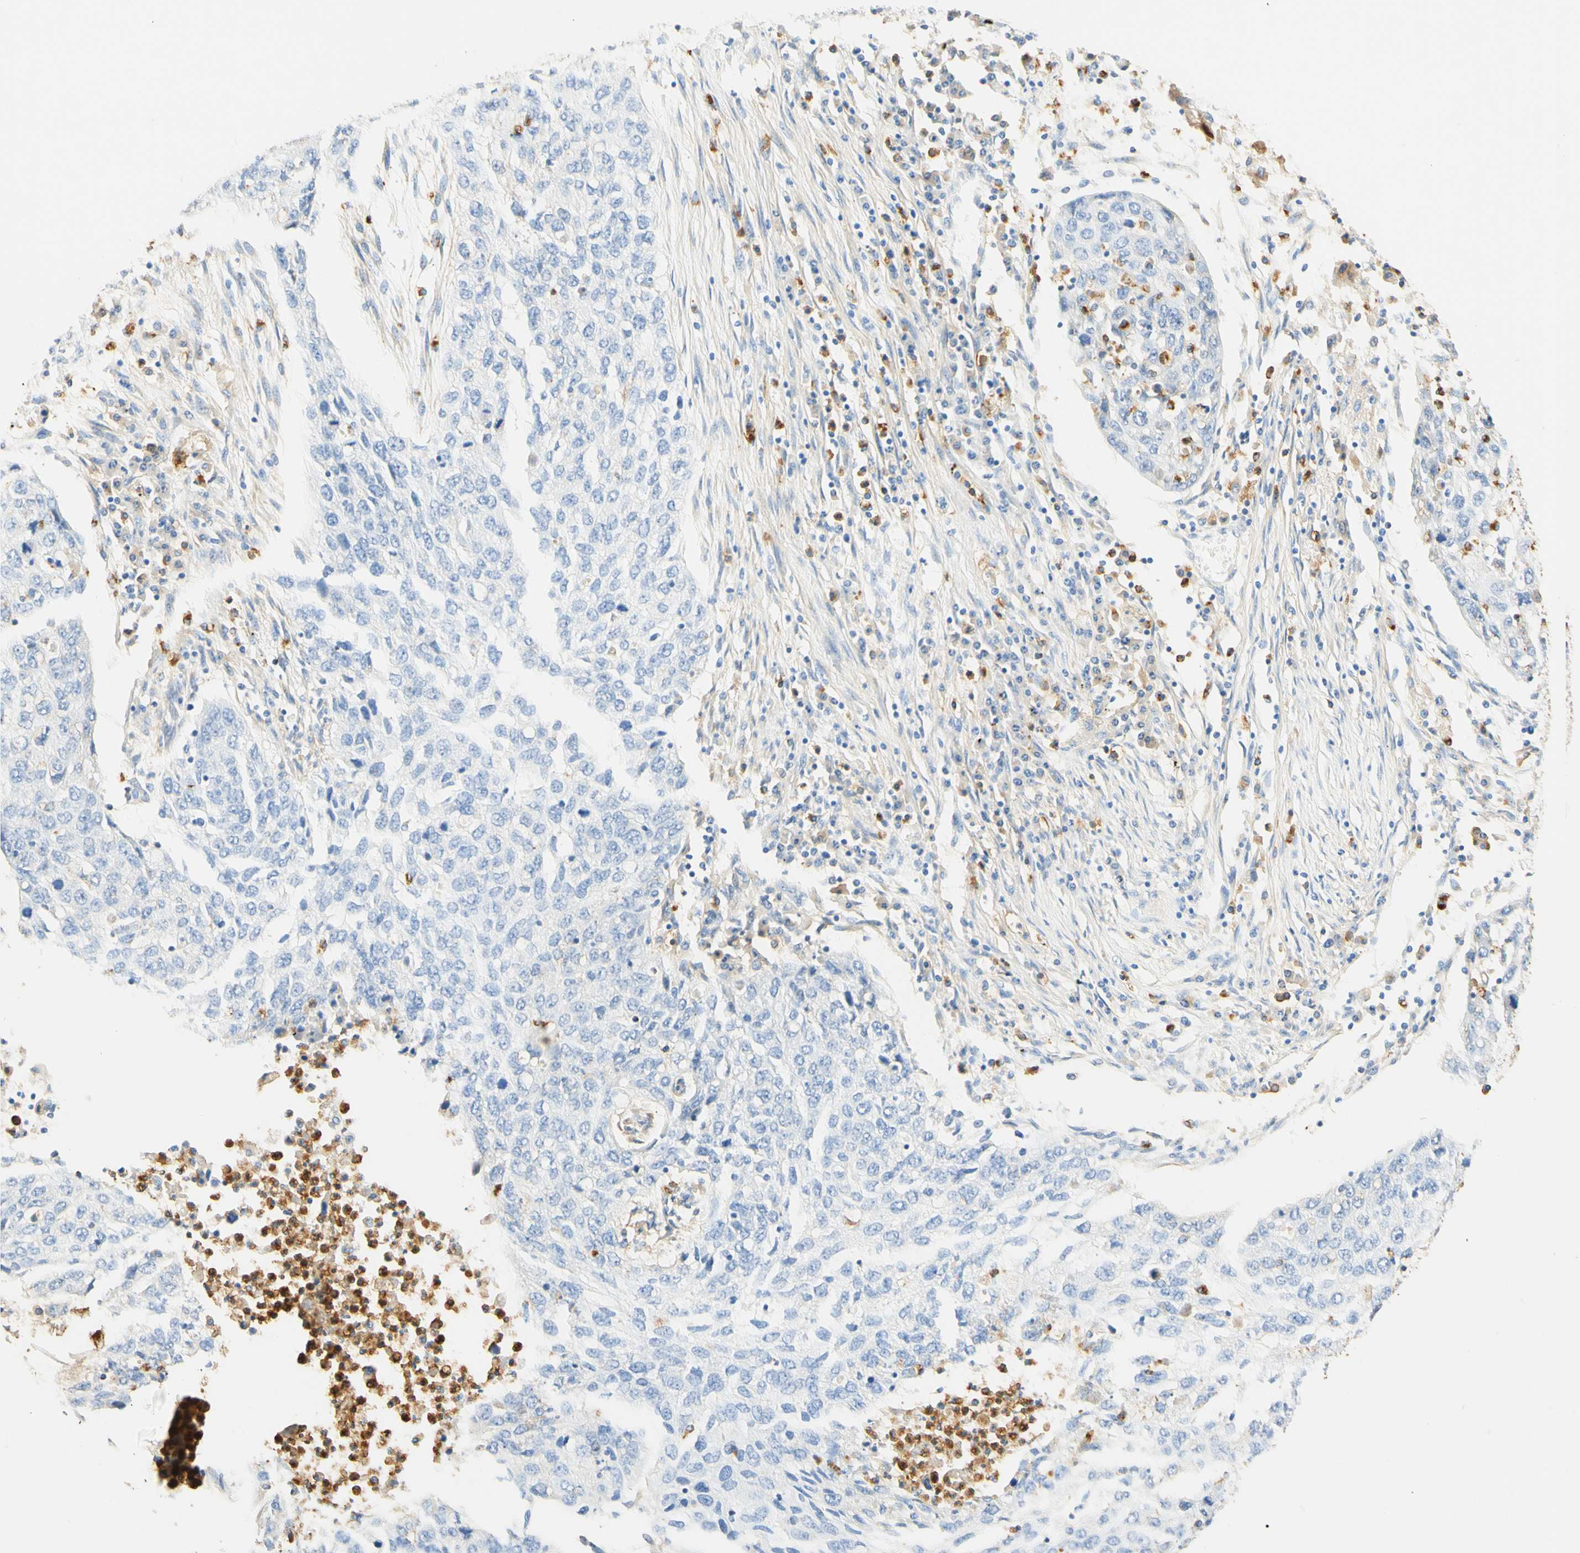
{"staining": {"intensity": "negative", "quantity": "none", "location": "none"}, "tissue": "lung cancer", "cell_type": "Tumor cells", "image_type": "cancer", "snomed": [{"axis": "morphology", "description": "Squamous cell carcinoma, NOS"}, {"axis": "topography", "description": "Lung"}], "caption": "A high-resolution micrograph shows immunohistochemistry staining of lung cancer, which exhibits no significant expression in tumor cells.", "gene": "CD63", "patient": {"sex": "female", "age": 63}}